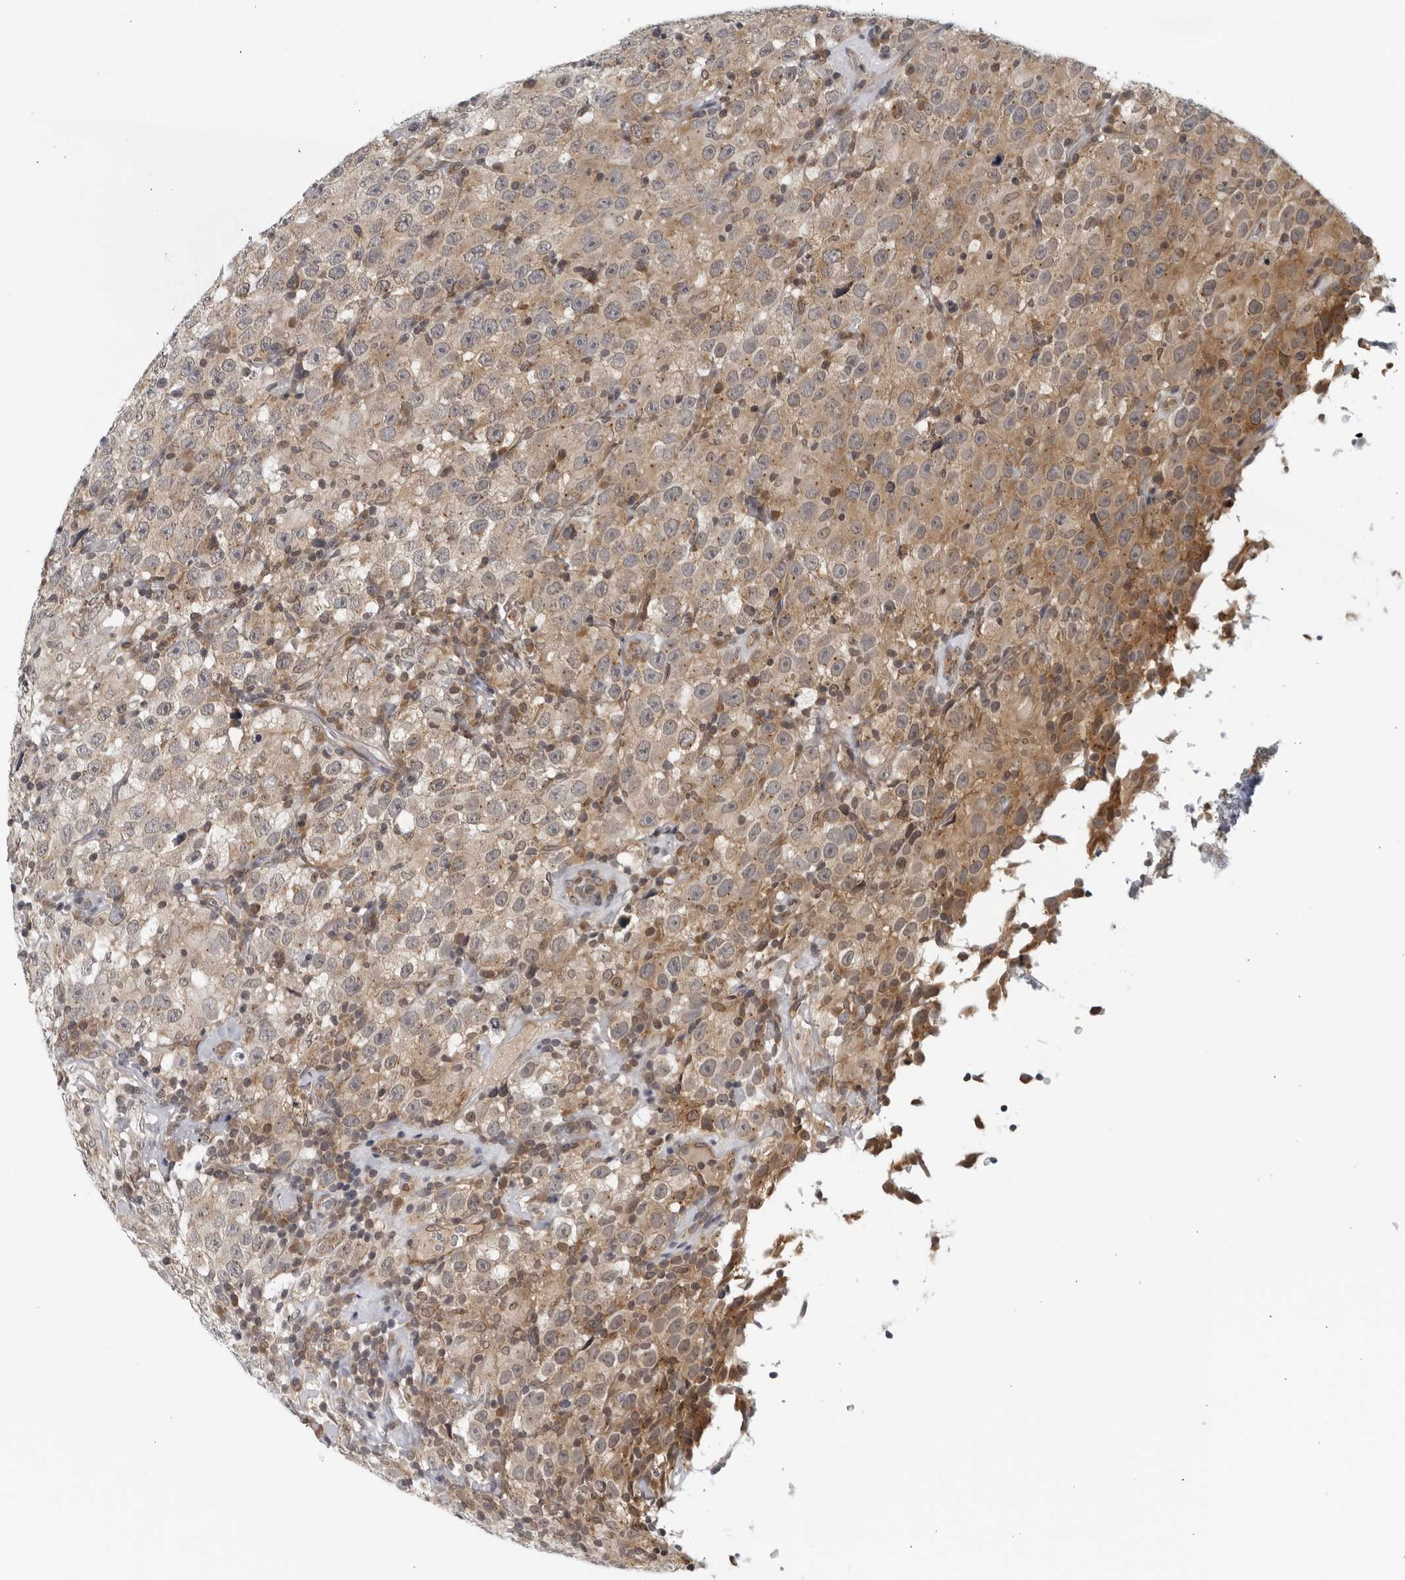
{"staining": {"intensity": "weak", "quantity": "25%-75%", "location": "cytoplasmic/membranous"}, "tissue": "testis cancer", "cell_type": "Tumor cells", "image_type": "cancer", "snomed": [{"axis": "morphology", "description": "Seminoma, NOS"}, {"axis": "topography", "description": "Testis"}], "caption": "Protein expression analysis of testis cancer shows weak cytoplasmic/membranous positivity in about 25%-75% of tumor cells.", "gene": "RC3H1", "patient": {"sex": "male", "age": 41}}